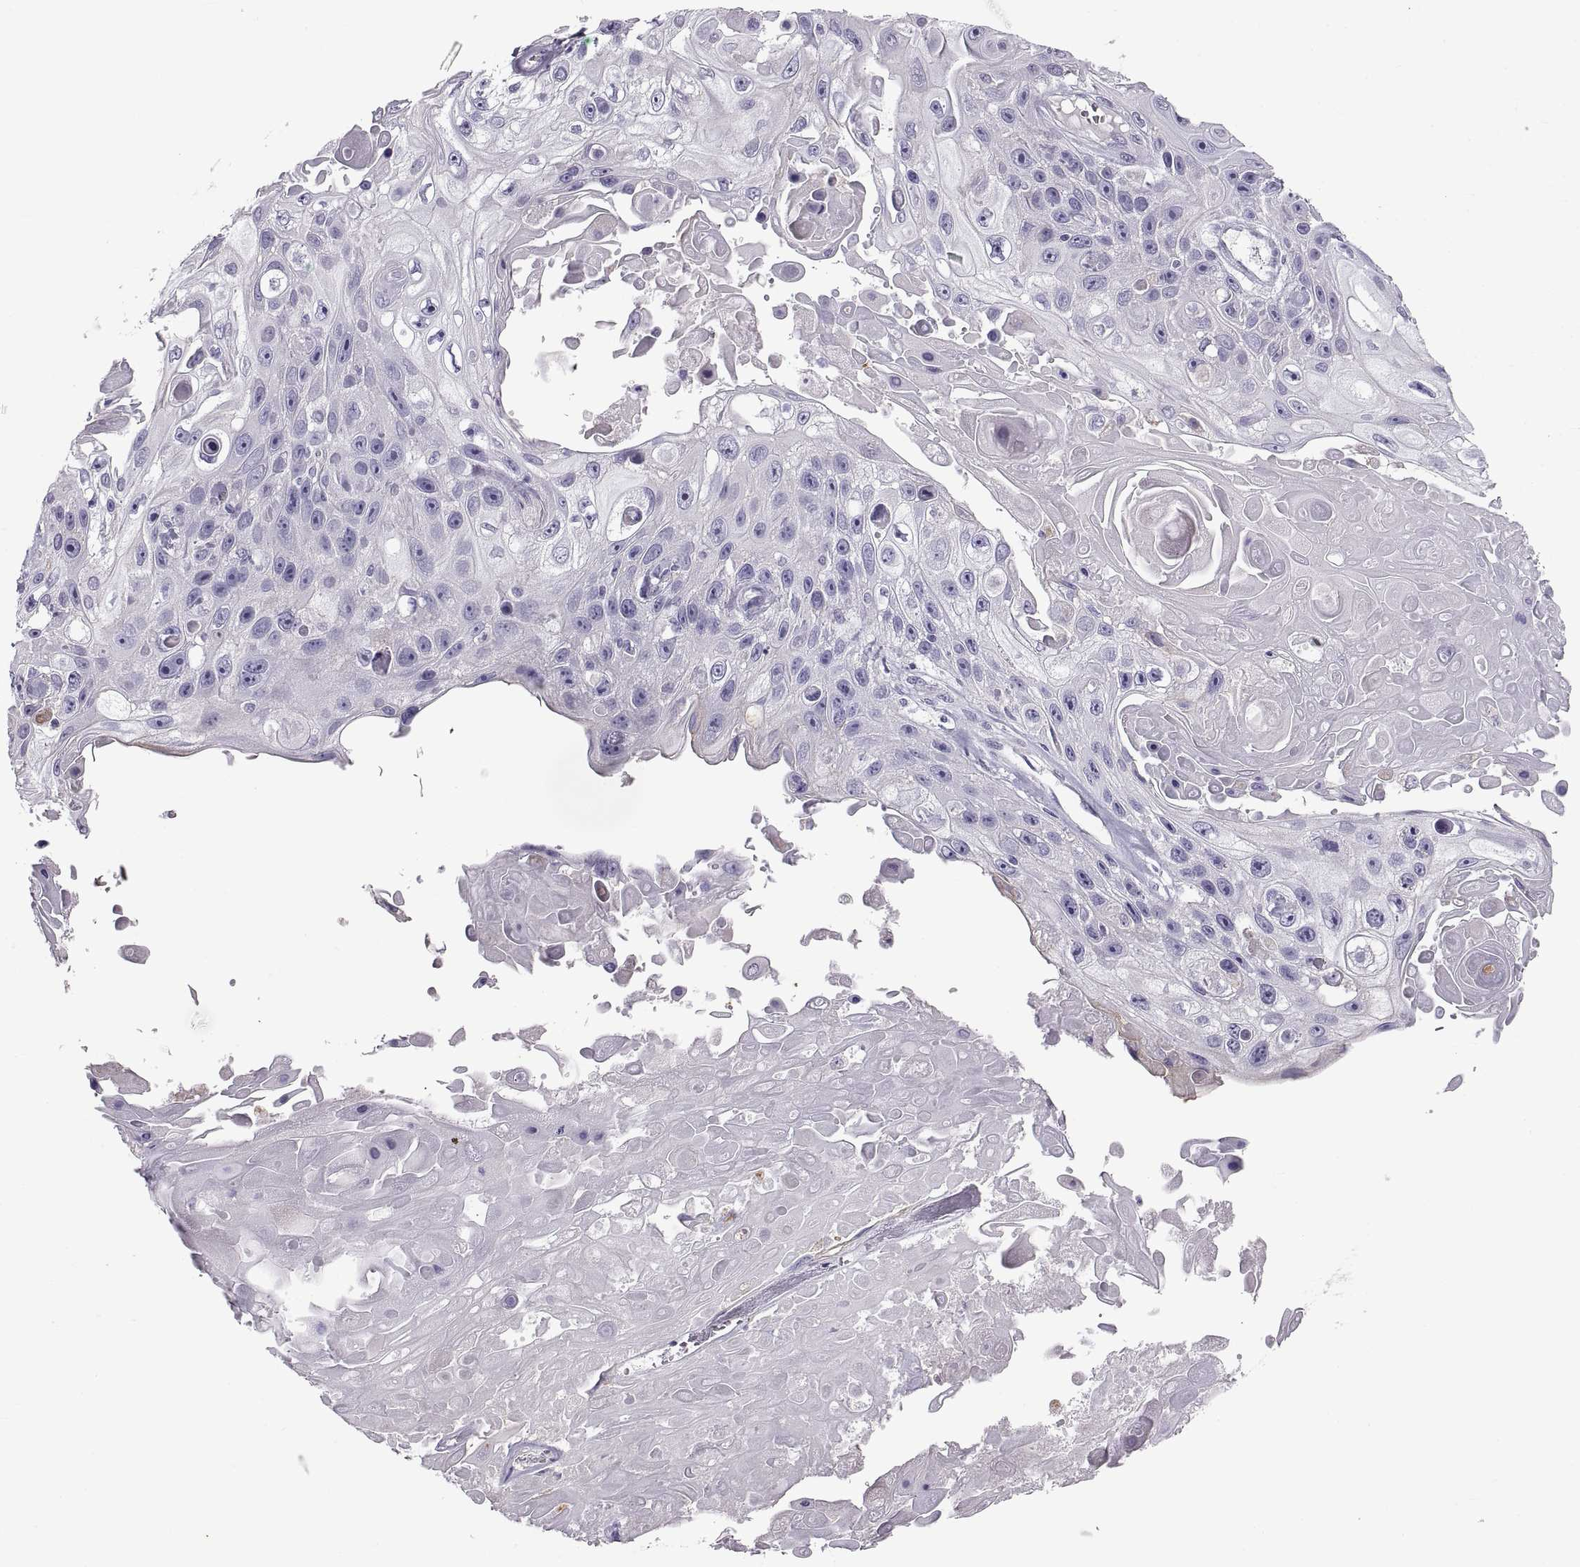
{"staining": {"intensity": "negative", "quantity": "none", "location": "none"}, "tissue": "skin cancer", "cell_type": "Tumor cells", "image_type": "cancer", "snomed": [{"axis": "morphology", "description": "Squamous cell carcinoma, NOS"}, {"axis": "topography", "description": "Skin"}], "caption": "IHC histopathology image of skin cancer (squamous cell carcinoma) stained for a protein (brown), which demonstrates no staining in tumor cells.", "gene": "CRYBB3", "patient": {"sex": "male", "age": 82}}